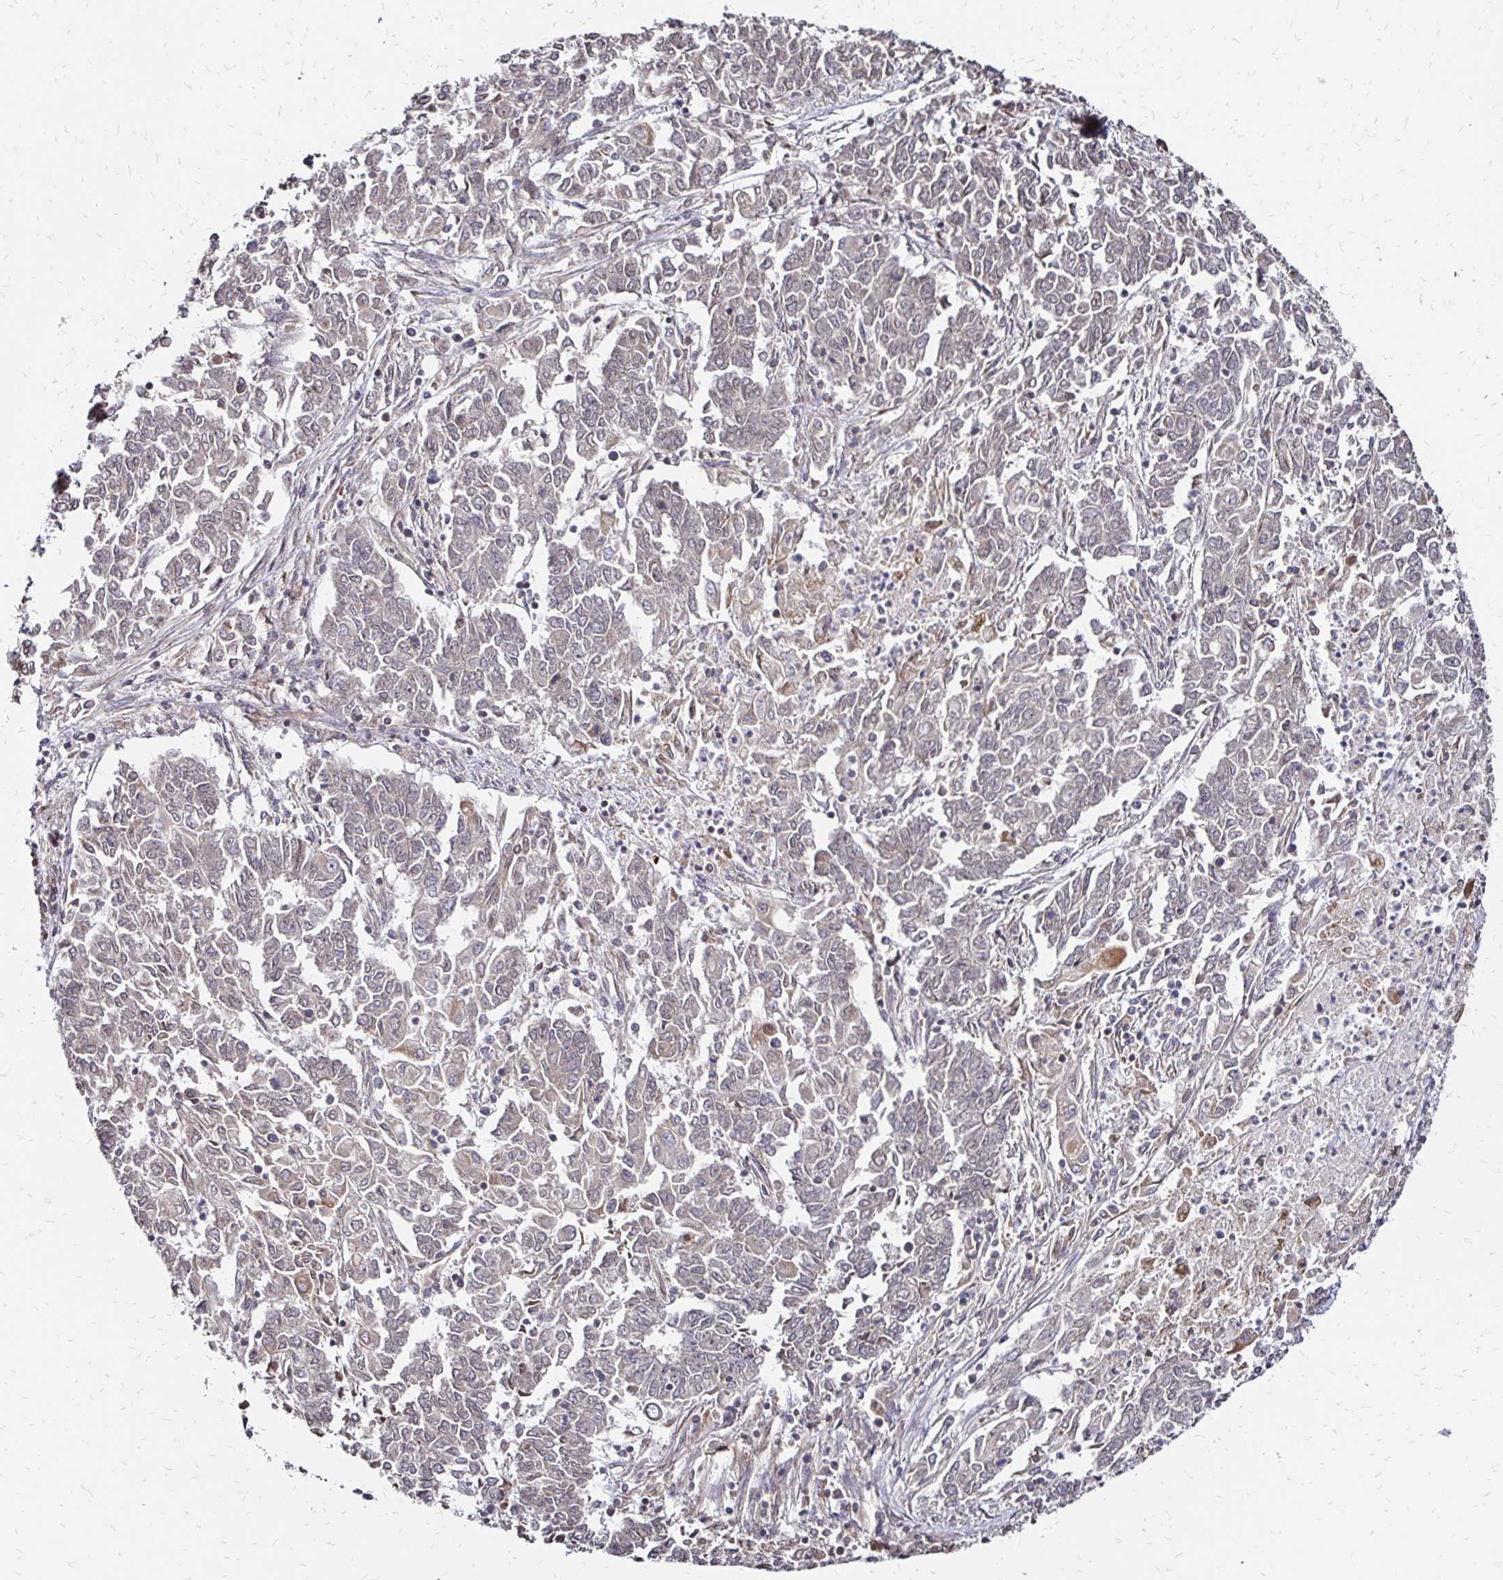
{"staining": {"intensity": "moderate", "quantity": "<25%", "location": "cytoplasmic/membranous"}, "tissue": "endometrial cancer", "cell_type": "Tumor cells", "image_type": "cancer", "snomed": [{"axis": "morphology", "description": "Adenocarcinoma, NOS"}, {"axis": "topography", "description": "Endometrium"}], "caption": "Adenocarcinoma (endometrial) tissue shows moderate cytoplasmic/membranous positivity in approximately <25% of tumor cells The staining is performed using DAB brown chromogen to label protein expression. The nuclei are counter-stained blue using hematoxylin.", "gene": "ZW10", "patient": {"sex": "female", "age": 54}}